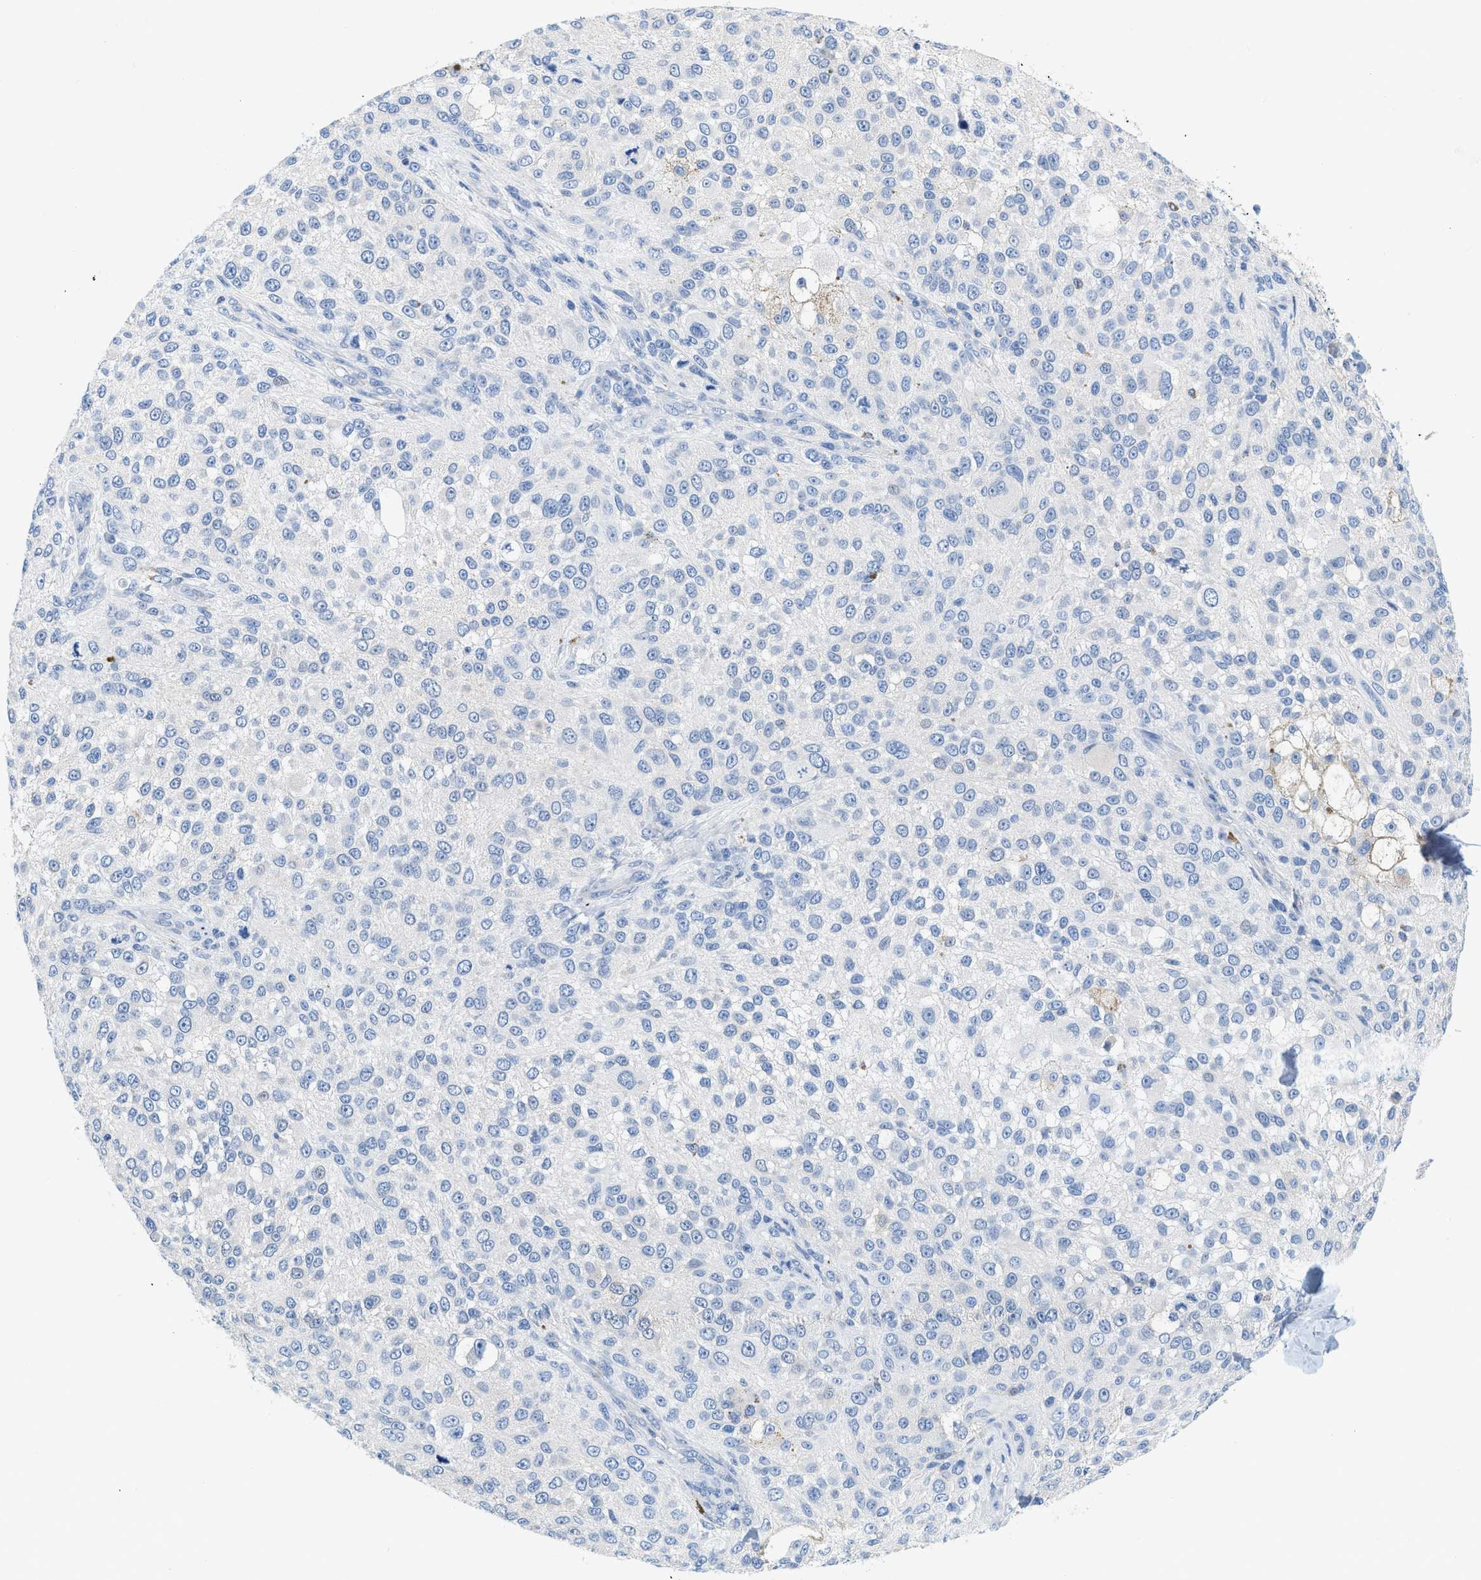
{"staining": {"intensity": "negative", "quantity": "none", "location": "none"}, "tissue": "melanoma", "cell_type": "Tumor cells", "image_type": "cancer", "snomed": [{"axis": "morphology", "description": "Necrosis, NOS"}, {"axis": "morphology", "description": "Malignant melanoma, NOS"}, {"axis": "topography", "description": "Skin"}], "caption": "High power microscopy micrograph of an immunohistochemistry image of melanoma, revealing no significant staining in tumor cells.", "gene": "BPGM", "patient": {"sex": "female", "age": 87}}